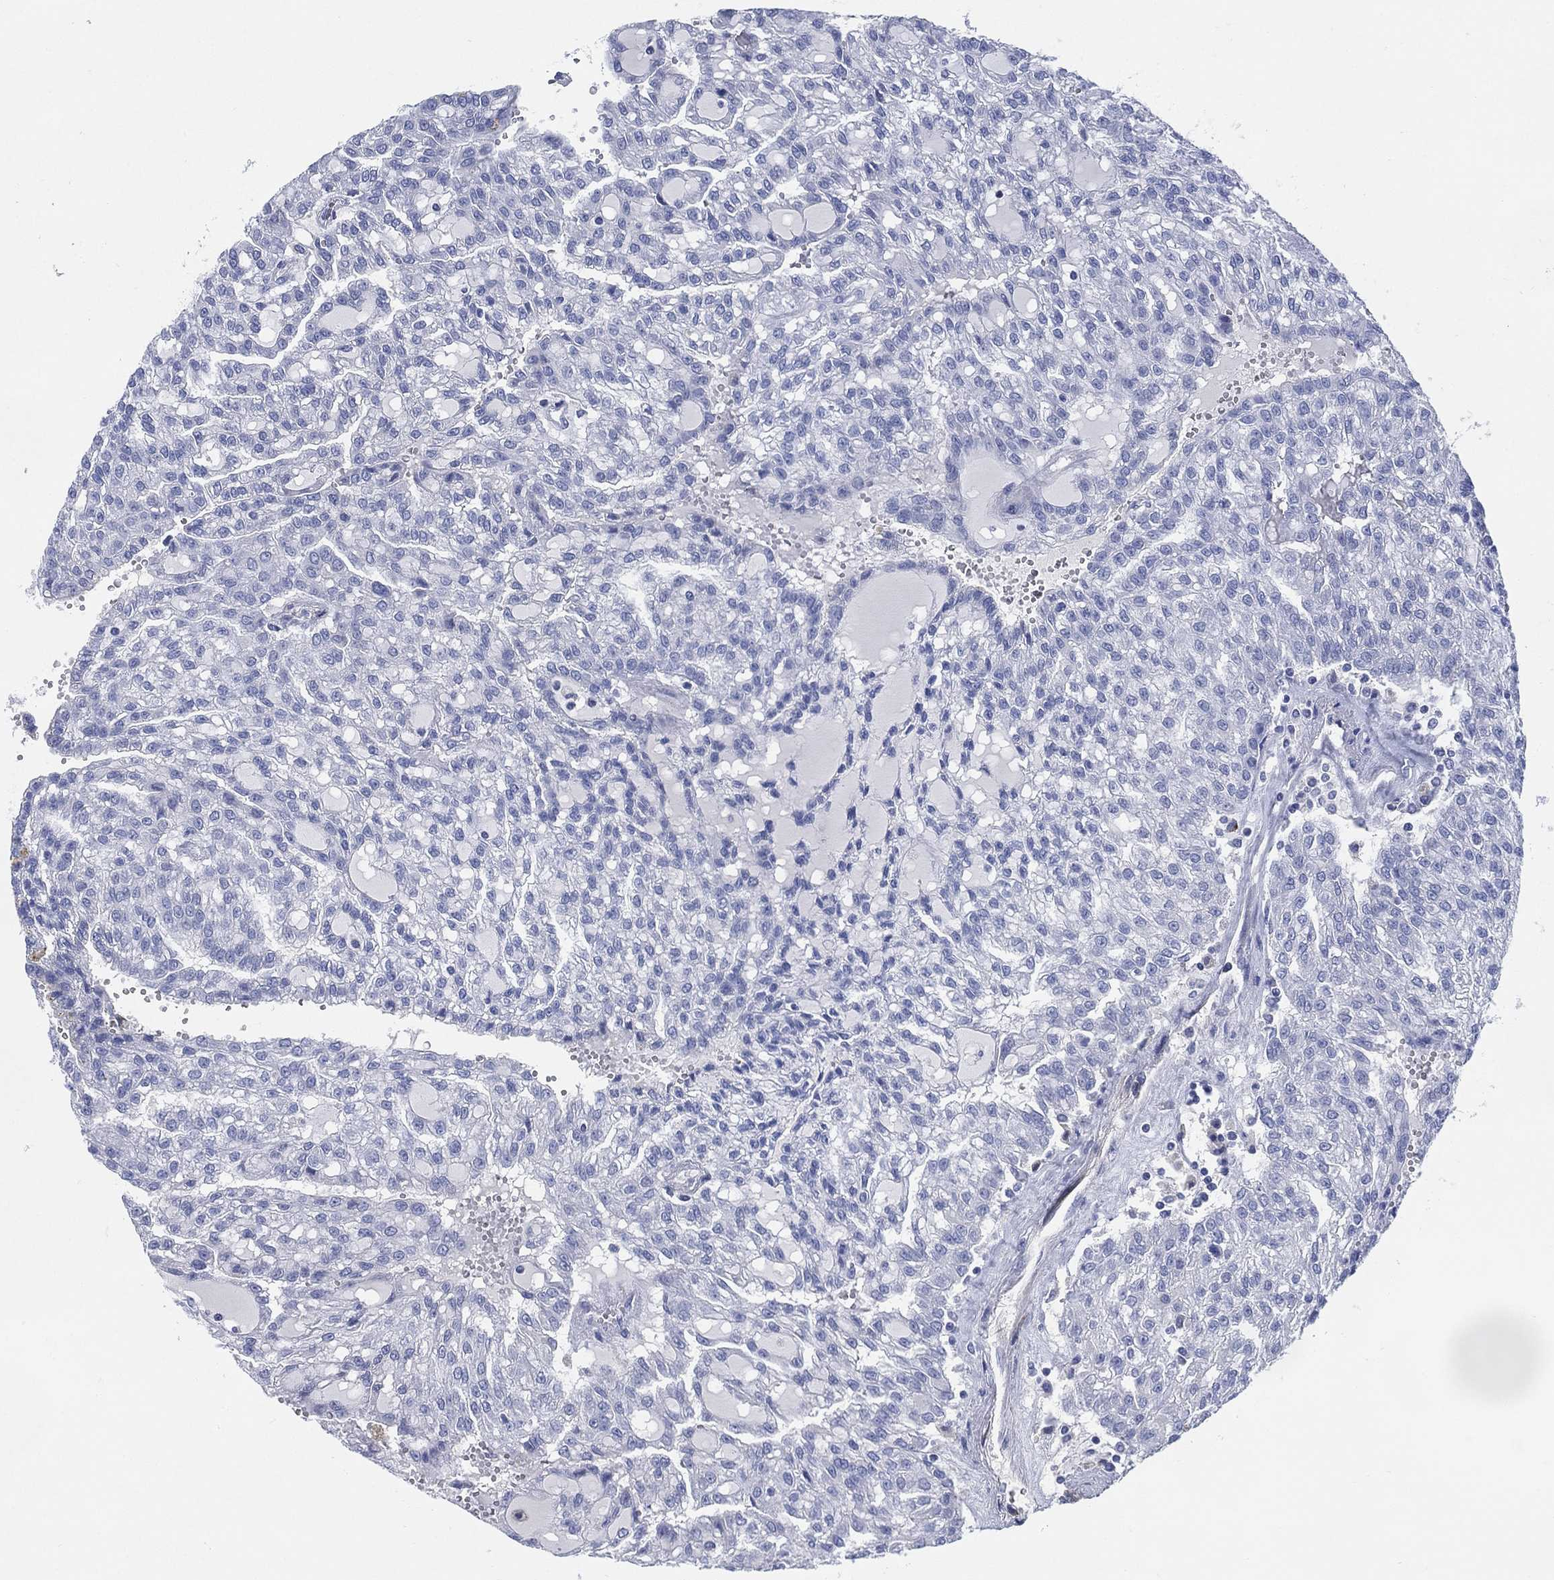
{"staining": {"intensity": "negative", "quantity": "none", "location": "none"}, "tissue": "renal cancer", "cell_type": "Tumor cells", "image_type": "cancer", "snomed": [{"axis": "morphology", "description": "Adenocarcinoma, NOS"}, {"axis": "topography", "description": "Kidney"}], "caption": "Renal cancer (adenocarcinoma) was stained to show a protein in brown. There is no significant staining in tumor cells. (DAB immunohistochemistry (IHC) with hematoxylin counter stain).", "gene": "ADAD2", "patient": {"sex": "male", "age": 63}}